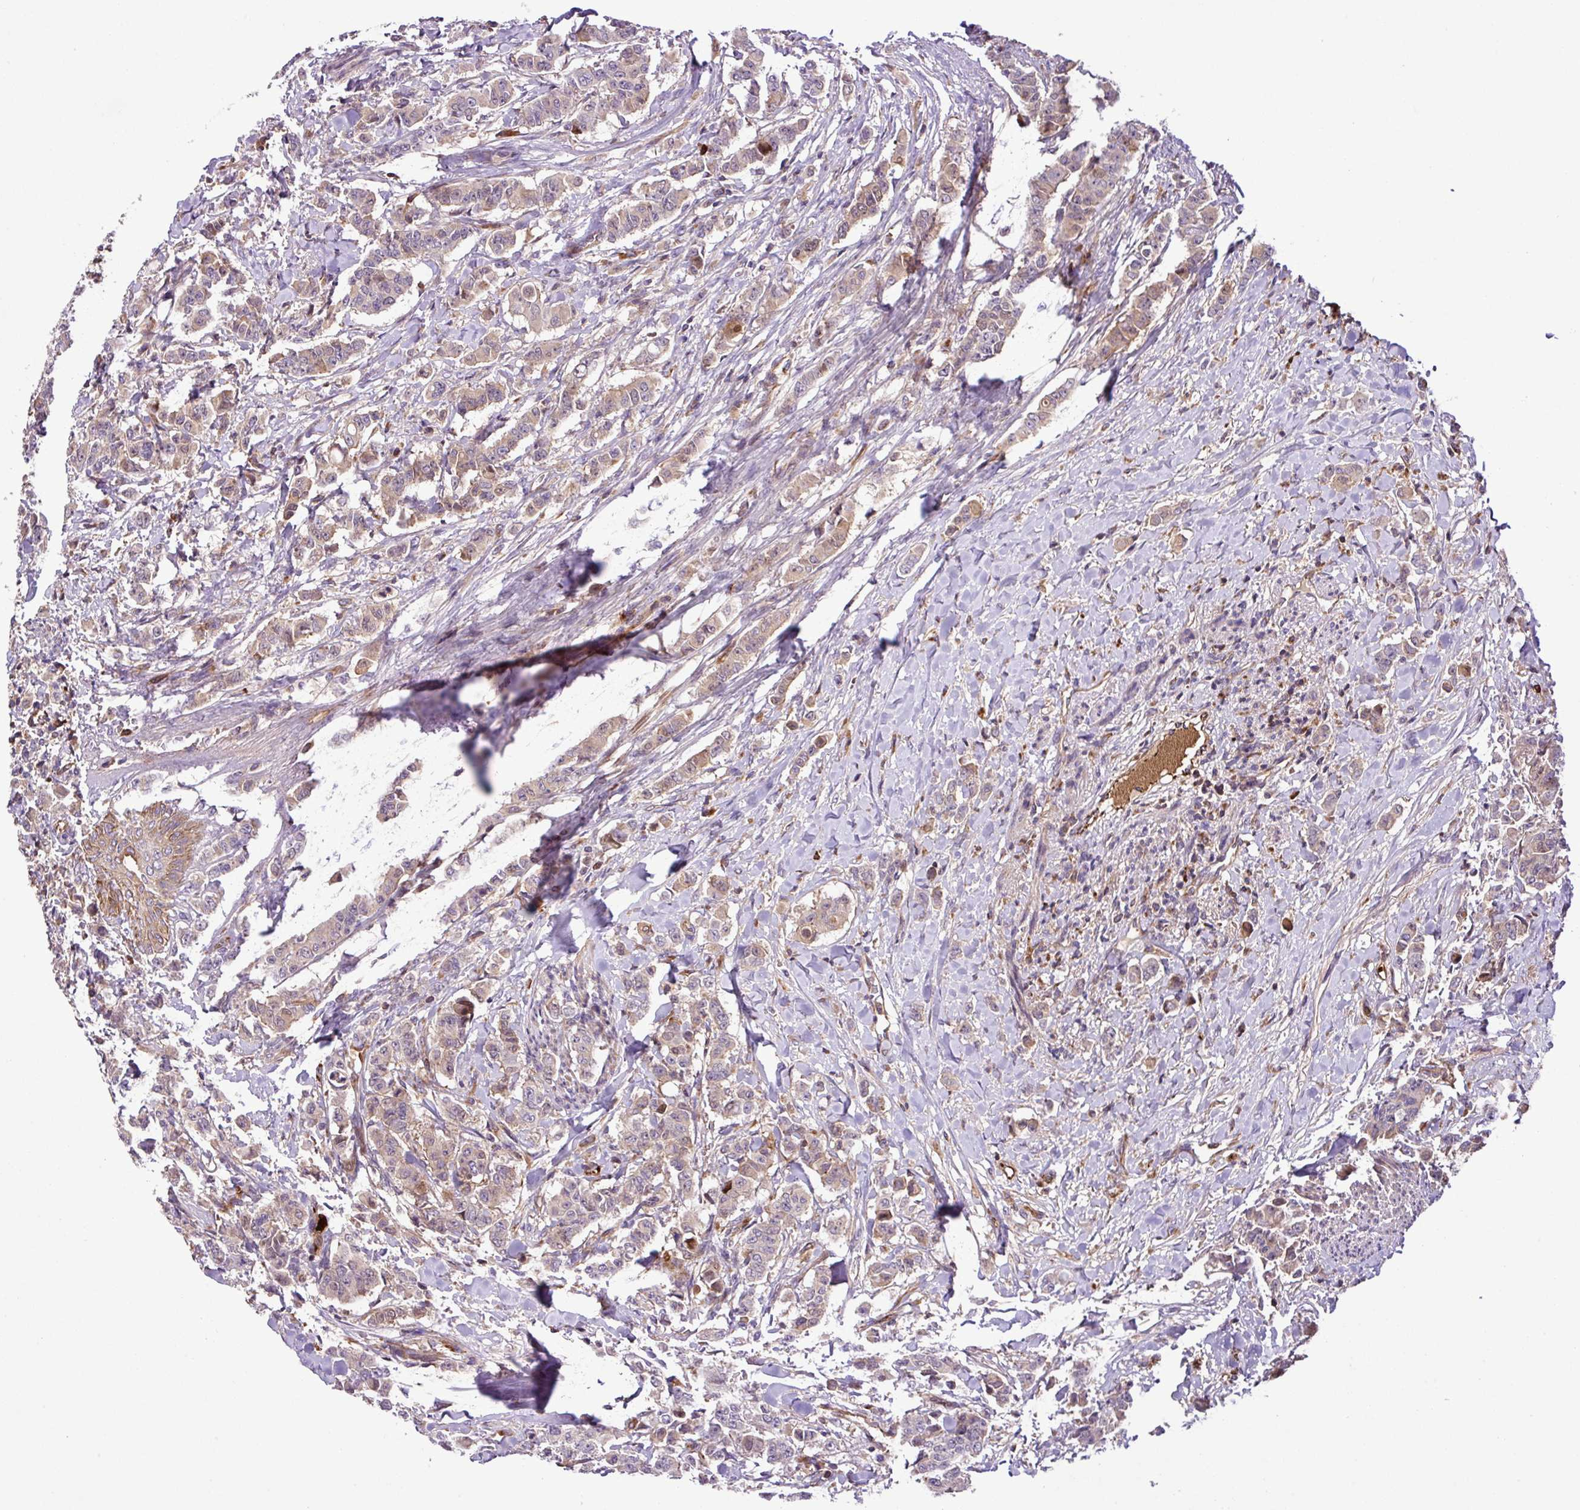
{"staining": {"intensity": "weak", "quantity": "<25%", "location": "cytoplasmic/membranous"}, "tissue": "breast cancer", "cell_type": "Tumor cells", "image_type": "cancer", "snomed": [{"axis": "morphology", "description": "Duct carcinoma"}, {"axis": "topography", "description": "Breast"}], "caption": "Human infiltrating ductal carcinoma (breast) stained for a protein using IHC shows no staining in tumor cells.", "gene": "ZNF266", "patient": {"sex": "female", "age": 40}}